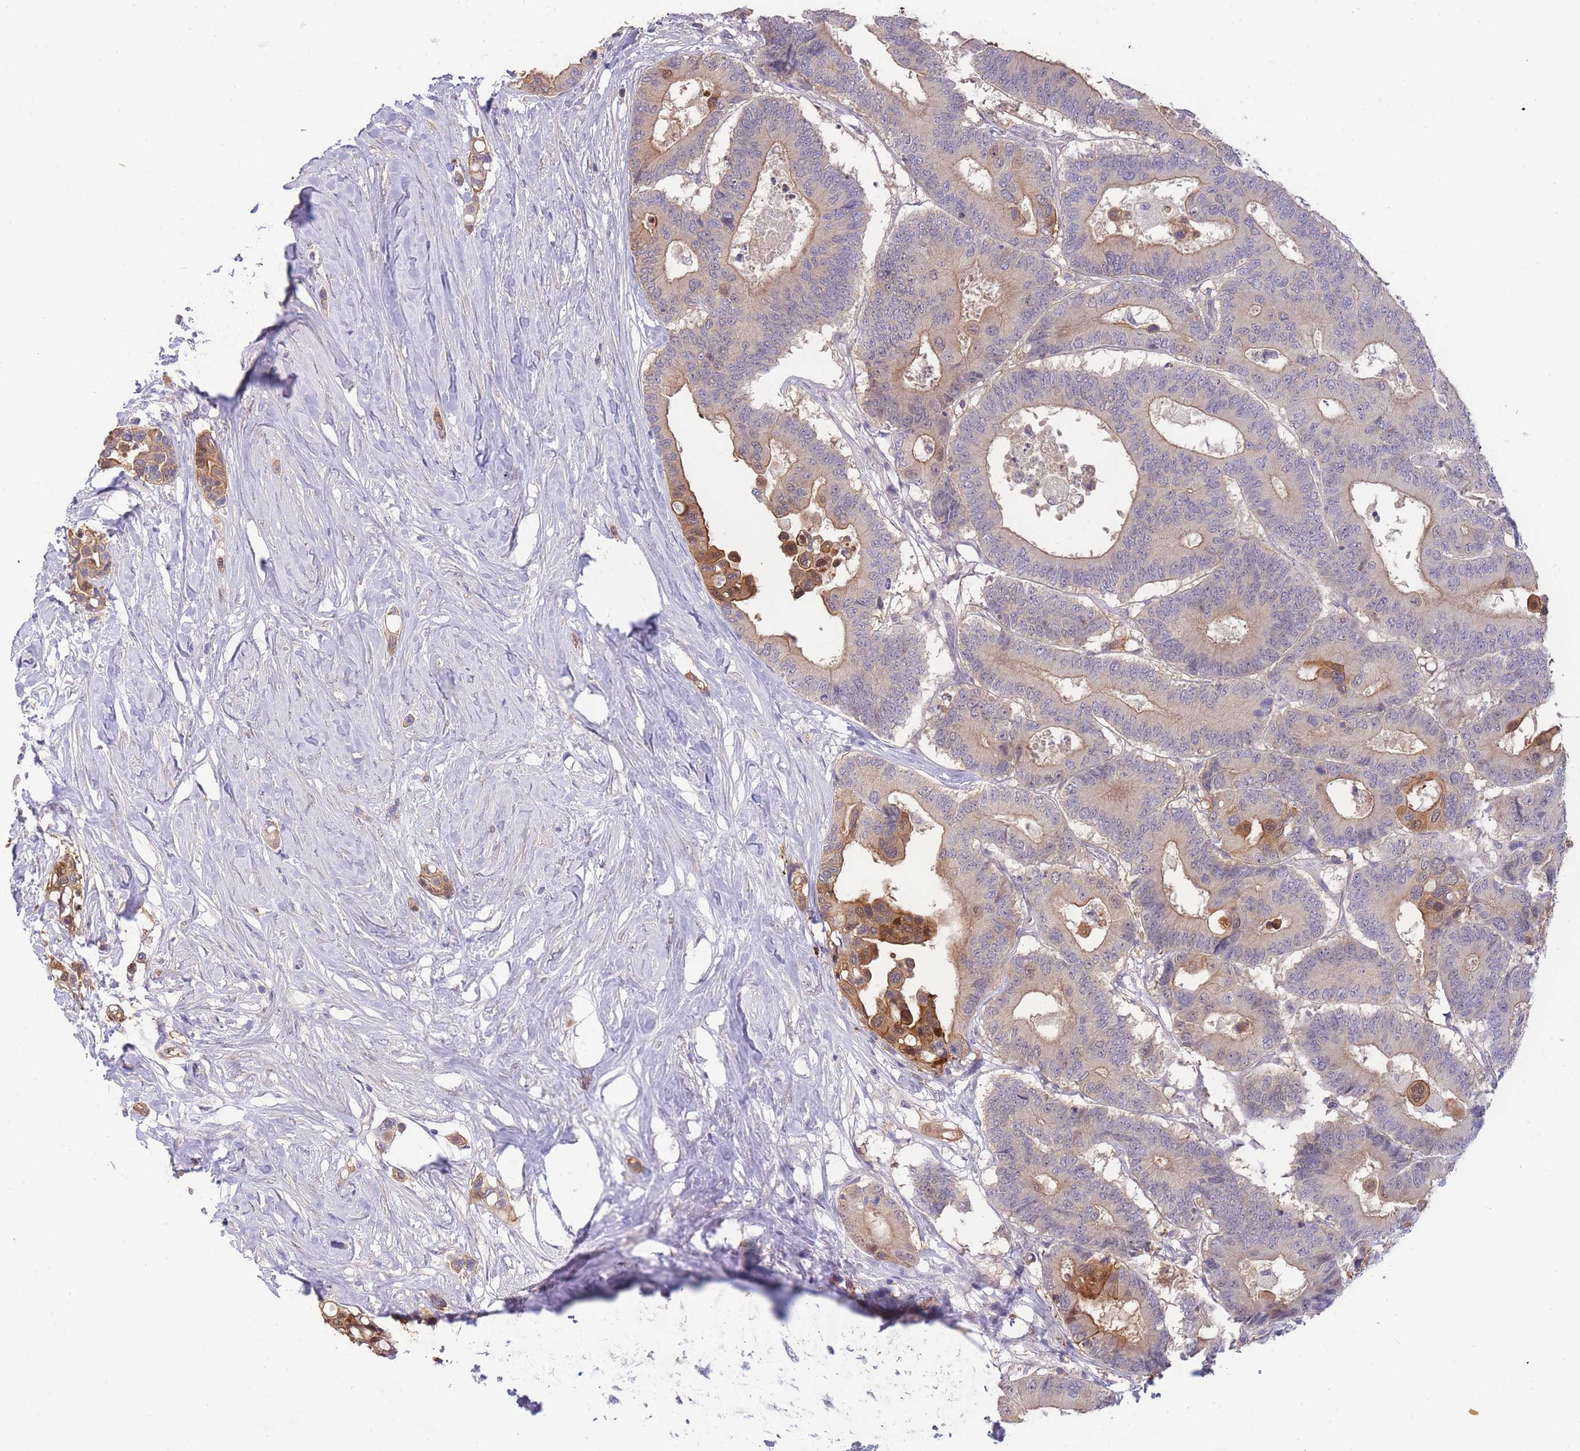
{"staining": {"intensity": "moderate", "quantity": "25%-75%", "location": "cytoplasmic/membranous"}, "tissue": "colorectal cancer", "cell_type": "Tumor cells", "image_type": "cancer", "snomed": [{"axis": "morphology", "description": "Normal tissue, NOS"}, {"axis": "morphology", "description": "Adenocarcinoma, NOS"}, {"axis": "topography", "description": "Colon"}], "caption": "Immunohistochemical staining of colorectal cancer (adenocarcinoma) displays medium levels of moderate cytoplasmic/membranous protein expression in approximately 25%-75% of tumor cells.", "gene": "SMC6", "patient": {"sex": "male", "age": 82}}